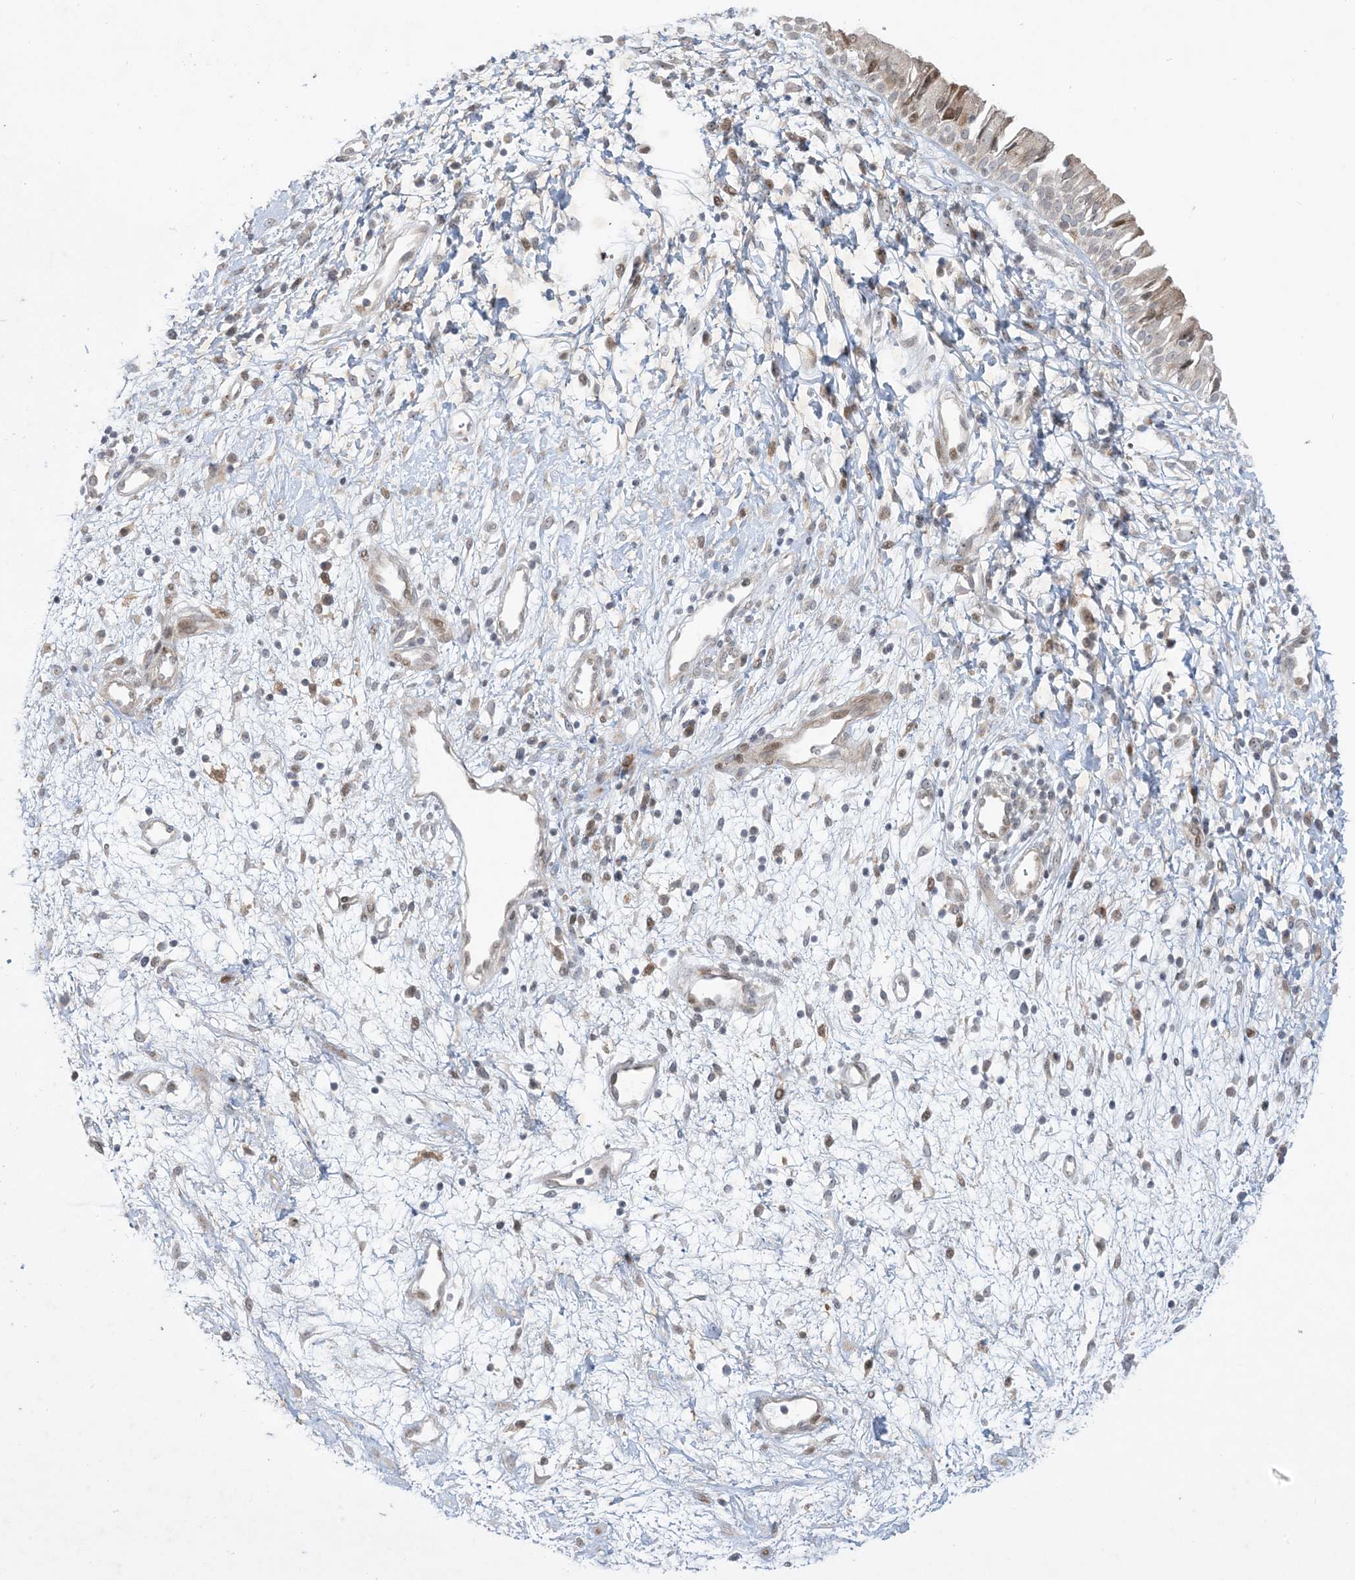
{"staining": {"intensity": "moderate", "quantity": "25%-75%", "location": "cytoplasmic/membranous,nuclear"}, "tissue": "nasopharynx", "cell_type": "Respiratory epithelial cells", "image_type": "normal", "snomed": [{"axis": "morphology", "description": "Normal tissue, NOS"}, {"axis": "topography", "description": "Nasopharynx"}], "caption": "Benign nasopharynx was stained to show a protein in brown. There is medium levels of moderate cytoplasmic/membranous,nuclear expression in approximately 25%-75% of respiratory epithelial cells. (DAB = brown stain, brightfield microscopy at high magnification).", "gene": "SOGA3", "patient": {"sex": "male", "age": 22}}